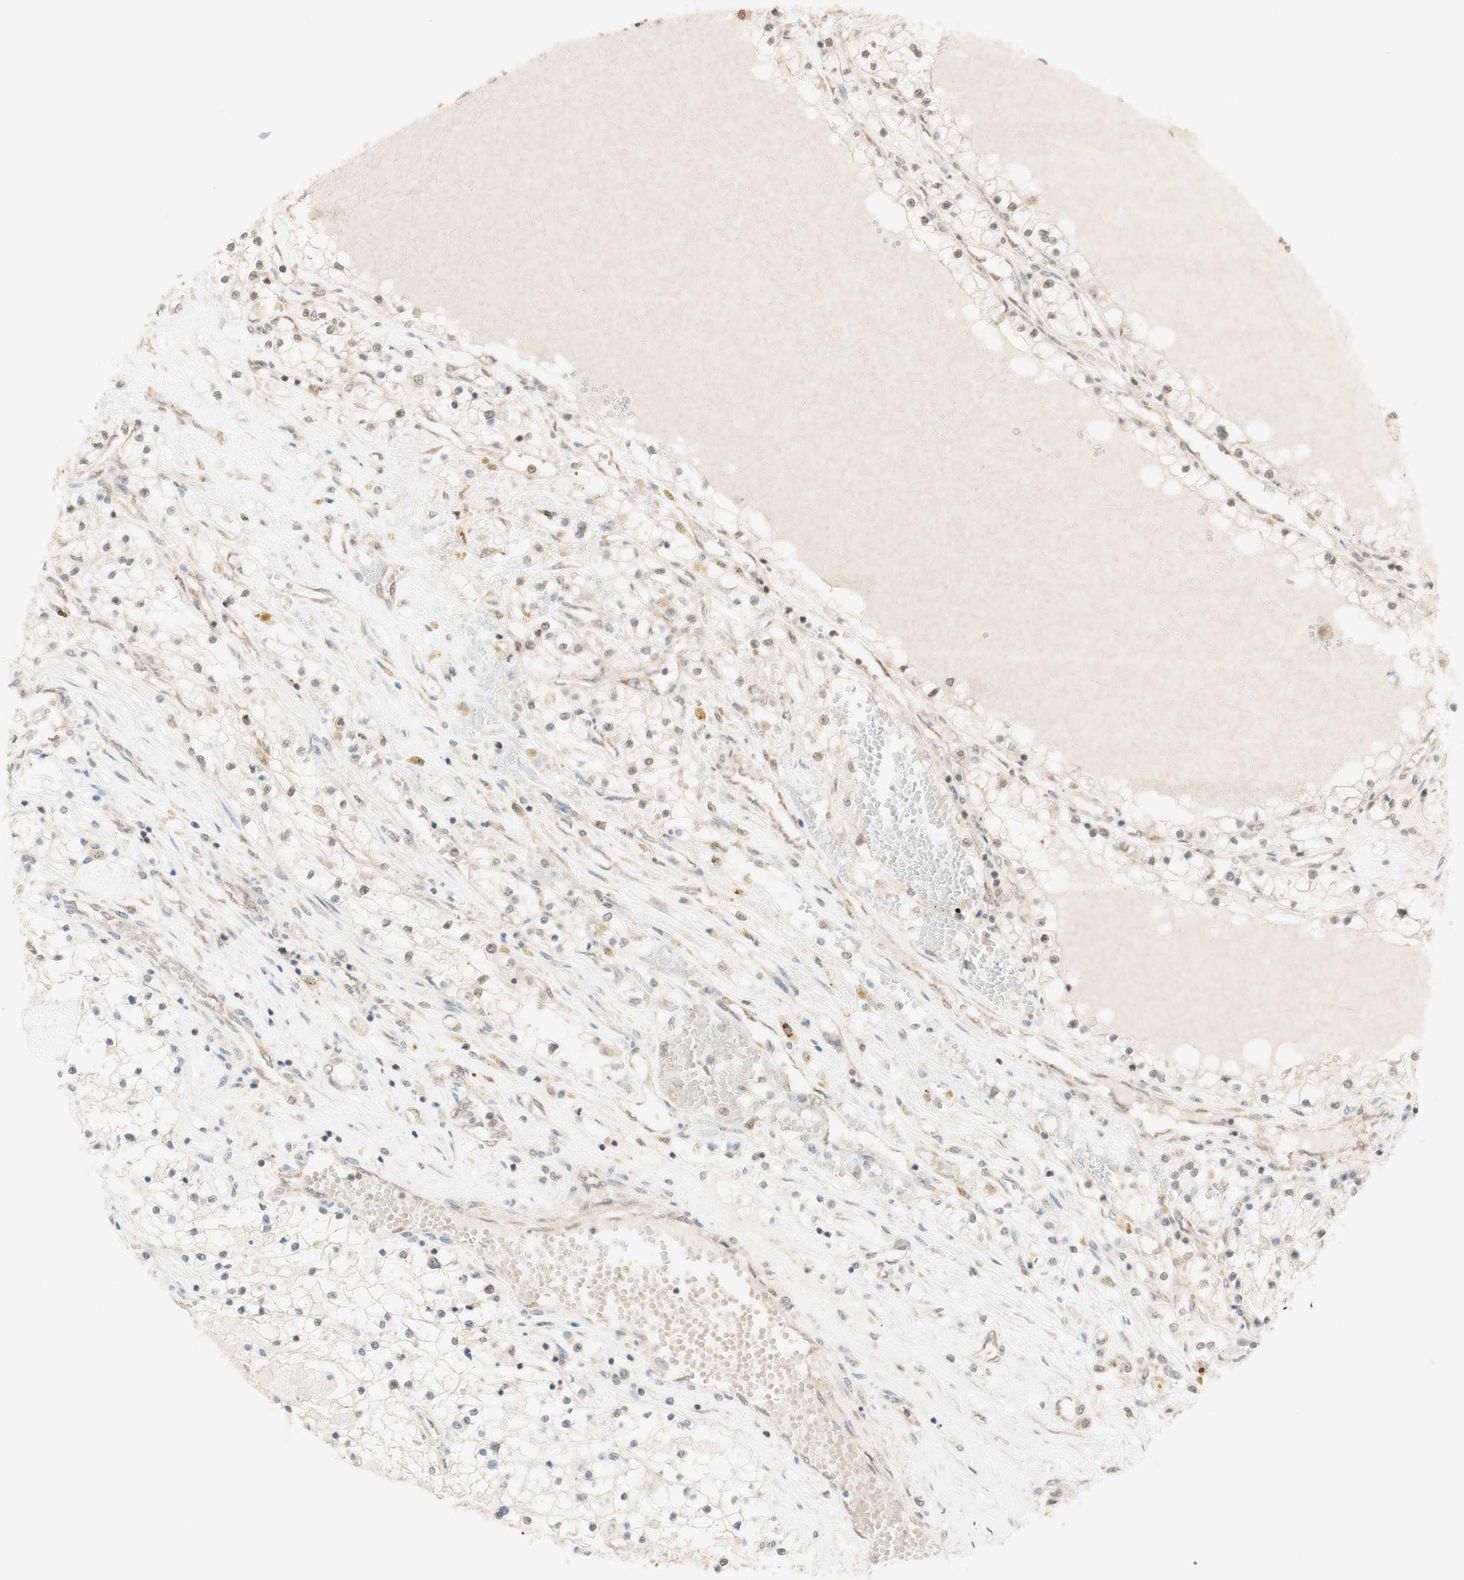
{"staining": {"intensity": "weak", "quantity": "25%-75%", "location": "cytoplasmic/membranous,nuclear"}, "tissue": "renal cancer", "cell_type": "Tumor cells", "image_type": "cancer", "snomed": [{"axis": "morphology", "description": "Adenocarcinoma, NOS"}, {"axis": "topography", "description": "Kidney"}], "caption": "Immunohistochemistry micrograph of neoplastic tissue: renal cancer (adenocarcinoma) stained using IHC displays low levels of weak protein expression localized specifically in the cytoplasmic/membranous and nuclear of tumor cells, appearing as a cytoplasmic/membranous and nuclear brown color.", "gene": "SPINT2", "patient": {"sex": "male", "age": 68}}